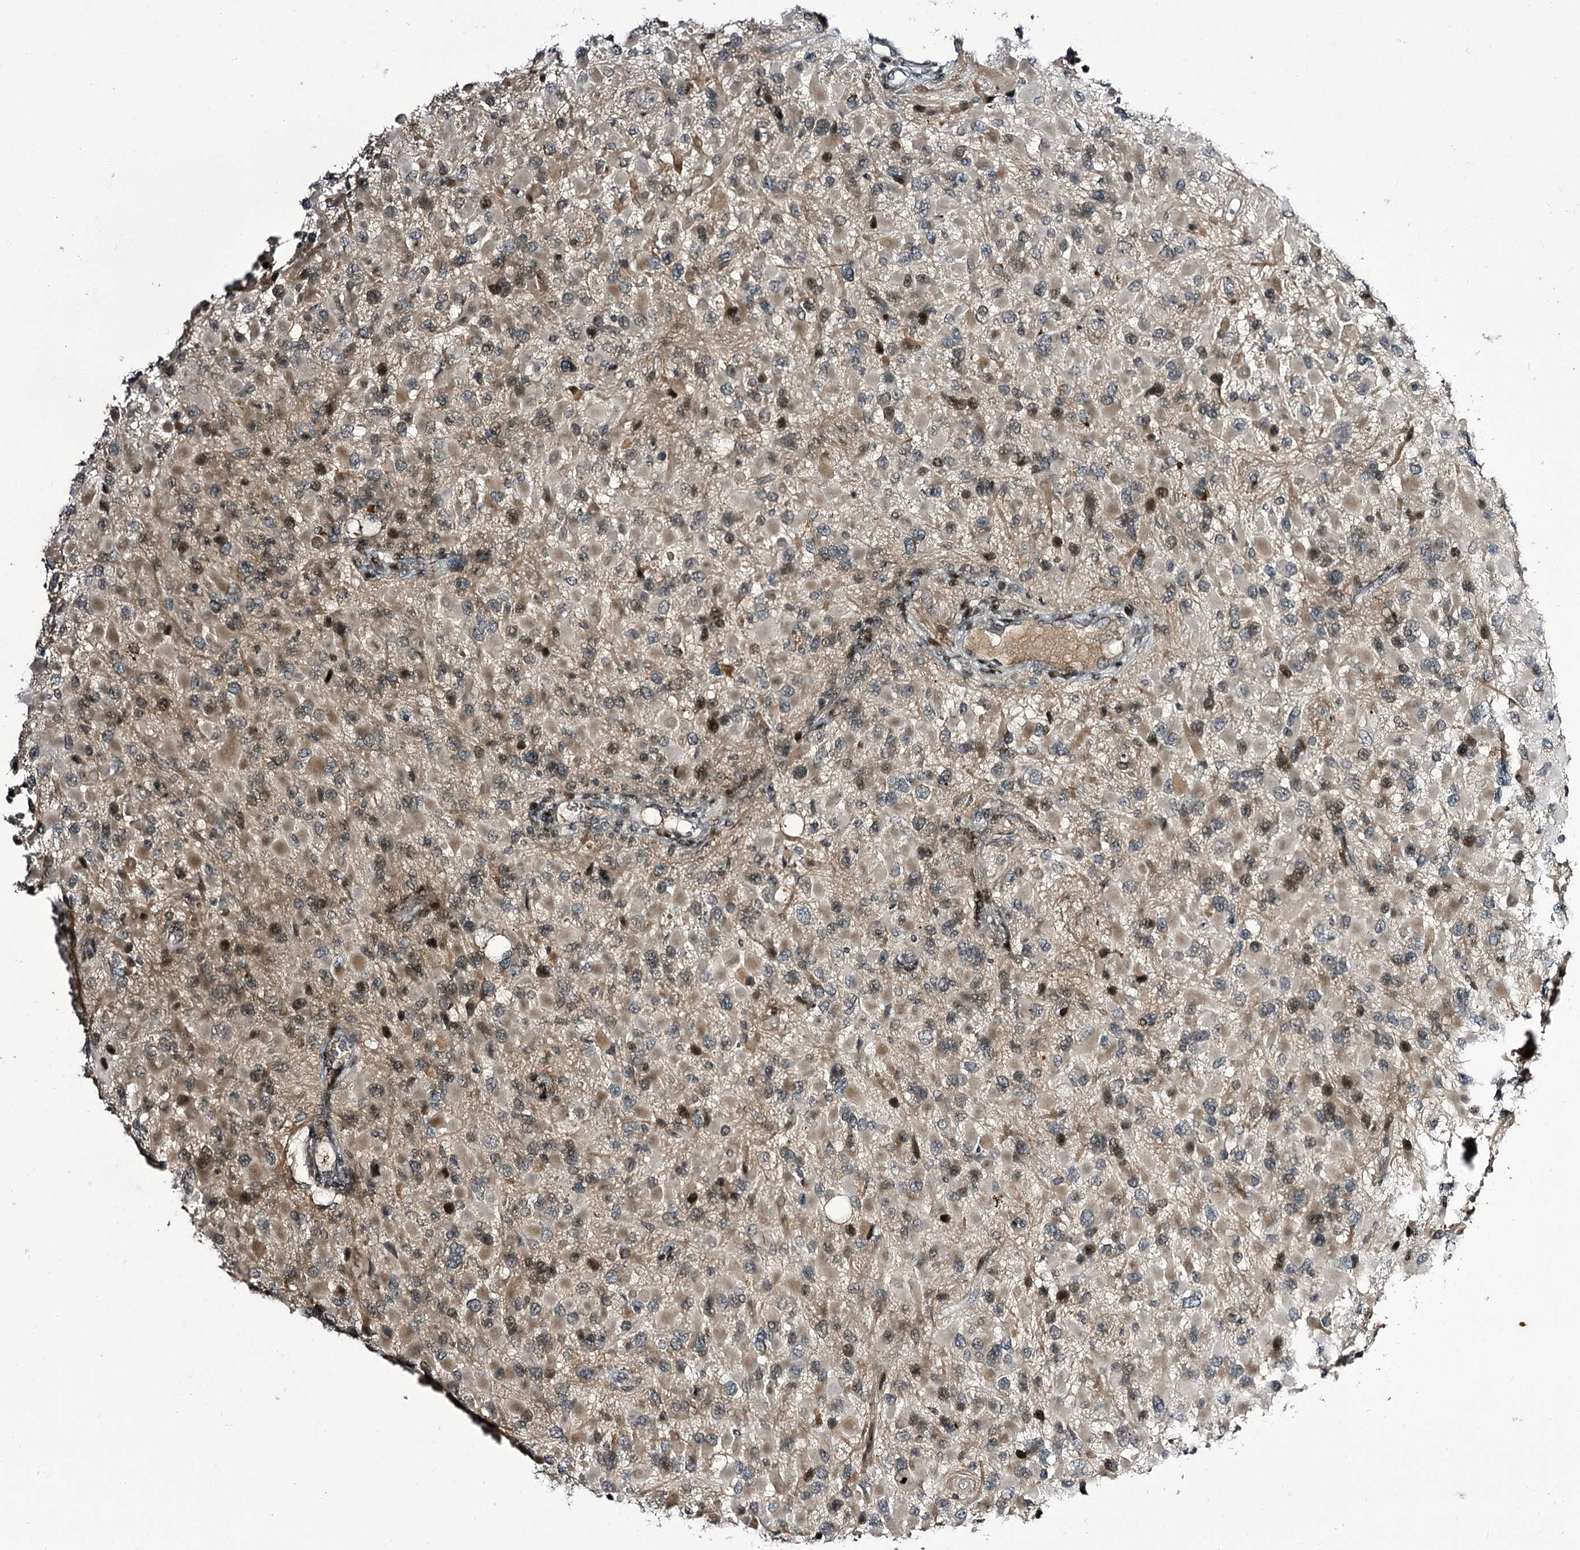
{"staining": {"intensity": "weak", "quantity": "25%-75%", "location": "cytoplasmic/membranous,nuclear"}, "tissue": "glioma", "cell_type": "Tumor cells", "image_type": "cancer", "snomed": [{"axis": "morphology", "description": "Glioma, malignant, High grade"}, {"axis": "topography", "description": "Brain"}], "caption": "Immunohistochemical staining of glioma reveals low levels of weak cytoplasmic/membranous and nuclear positivity in about 25%-75% of tumor cells. The staining was performed using DAB to visualize the protein expression in brown, while the nuclei were stained in blue with hematoxylin (Magnification: 20x).", "gene": "ITFG2", "patient": {"sex": "male", "age": 53}}